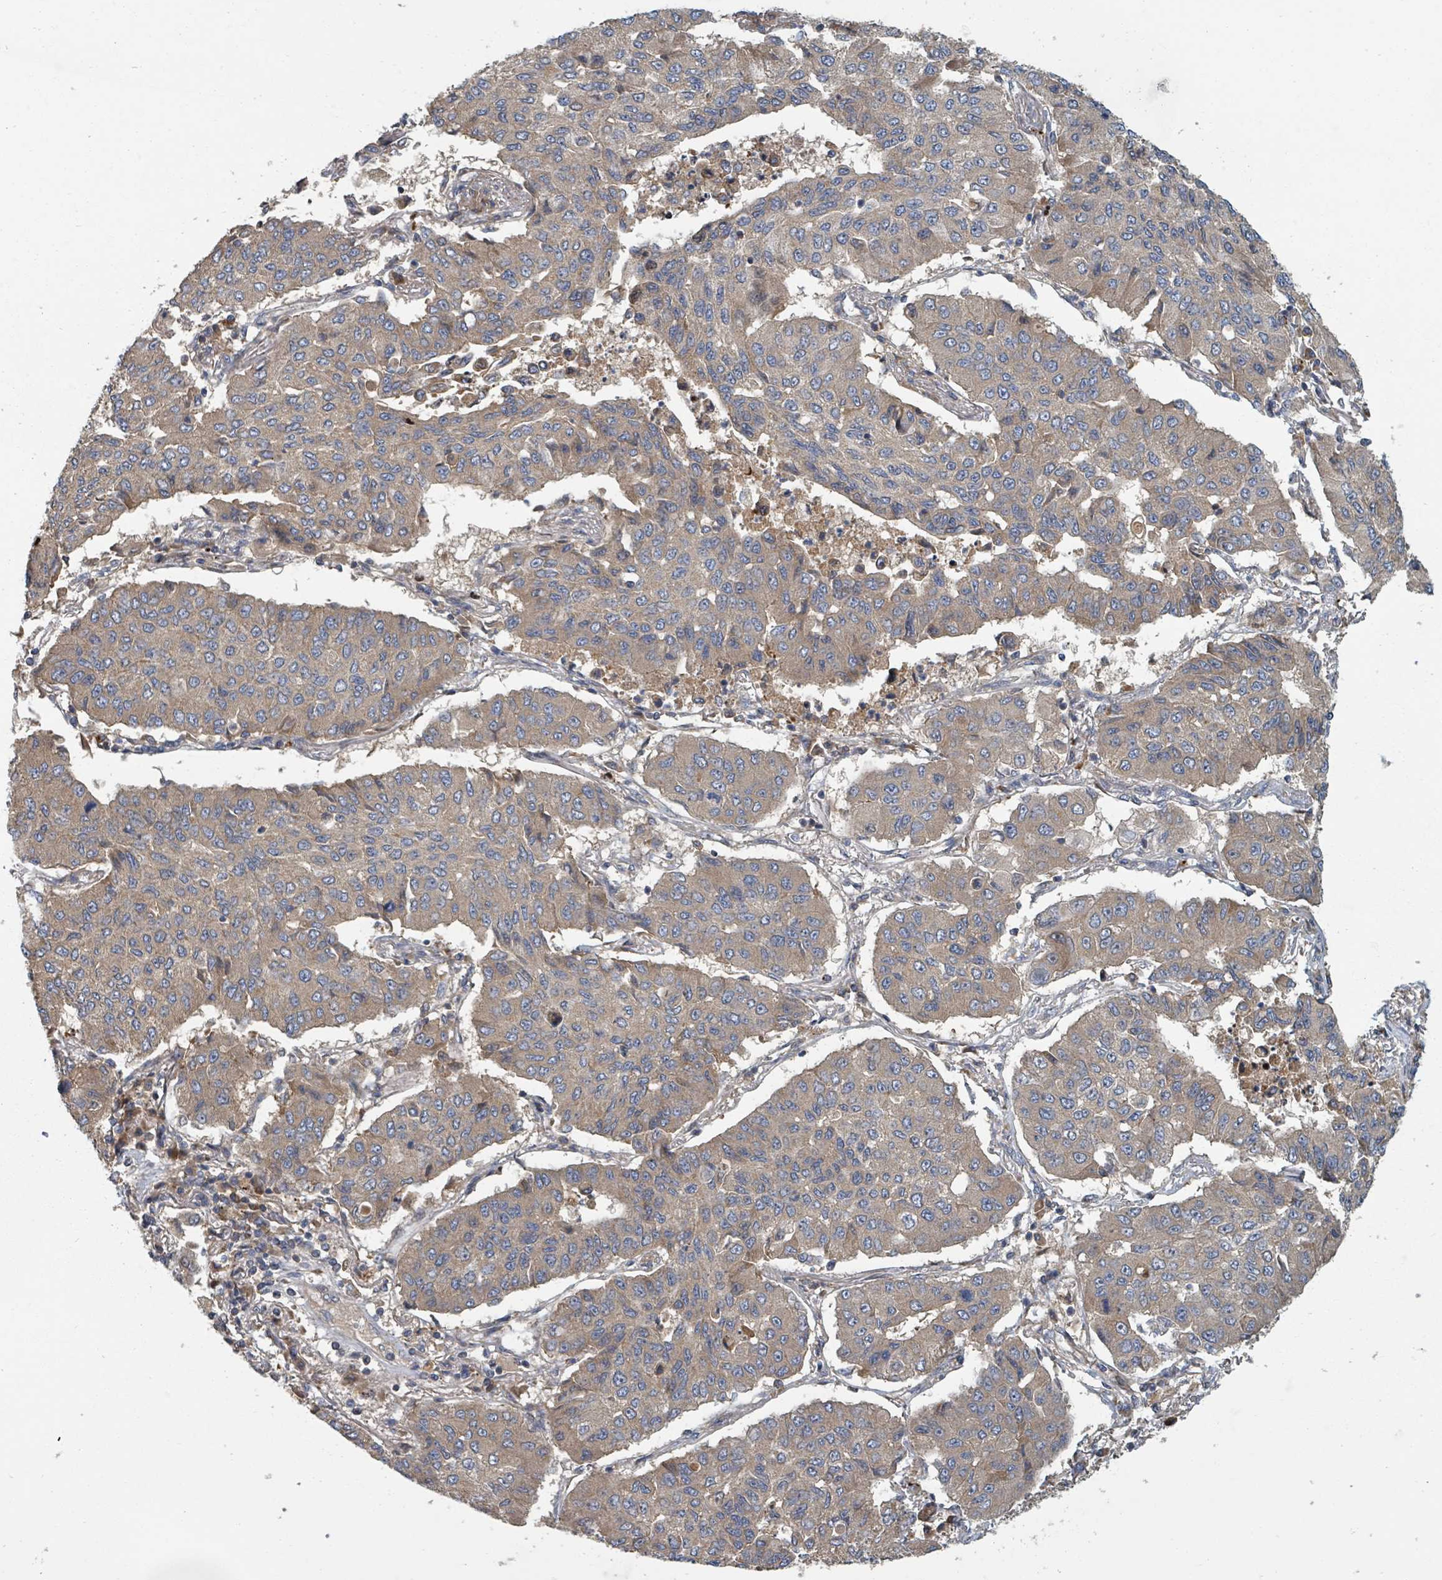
{"staining": {"intensity": "weak", "quantity": "25%-75%", "location": "cytoplasmic/membranous"}, "tissue": "lung cancer", "cell_type": "Tumor cells", "image_type": "cancer", "snomed": [{"axis": "morphology", "description": "Squamous cell carcinoma, NOS"}, {"axis": "topography", "description": "Lung"}], "caption": "Lung squamous cell carcinoma was stained to show a protein in brown. There is low levels of weak cytoplasmic/membranous expression in approximately 25%-75% of tumor cells. (IHC, brightfield microscopy, high magnification).", "gene": "DPM1", "patient": {"sex": "male", "age": 74}}